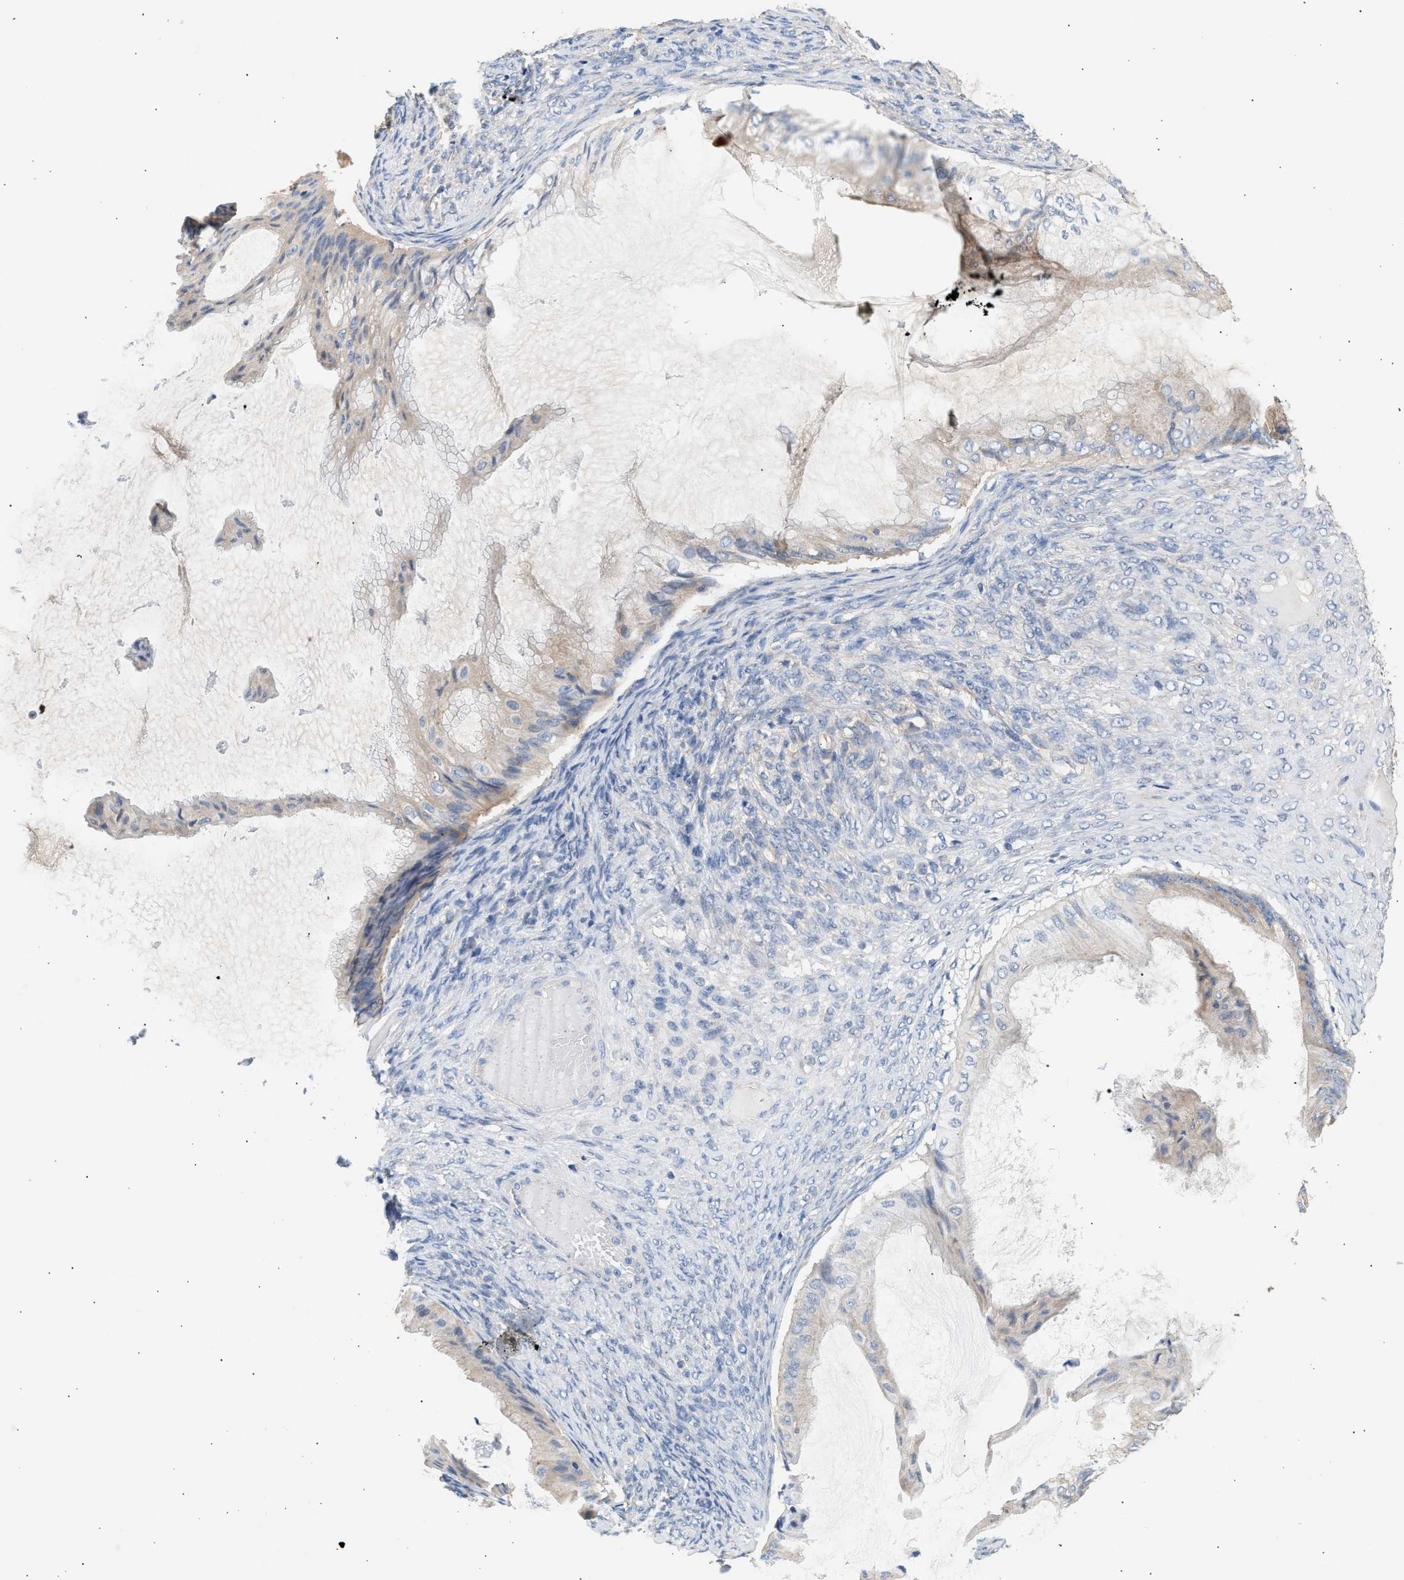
{"staining": {"intensity": "weak", "quantity": "<25%", "location": "cytoplasmic/membranous"}, "tissue": "ovarian cancer", "cell_type": "Tumor cells", "image_type": "cancer", "snomed": [{"axis": "morphology", "description": "Cystadenocarcinoma, mucinous, NOS"}, {"axis": "topography", "description": "Ovary"}], "caption": "IHC of human ovarian mucinous cystadenocarcinoma reveals no expression in tumor cells.", "gene": "WDR31", "patient": {"sex": "female", "age": 61}}